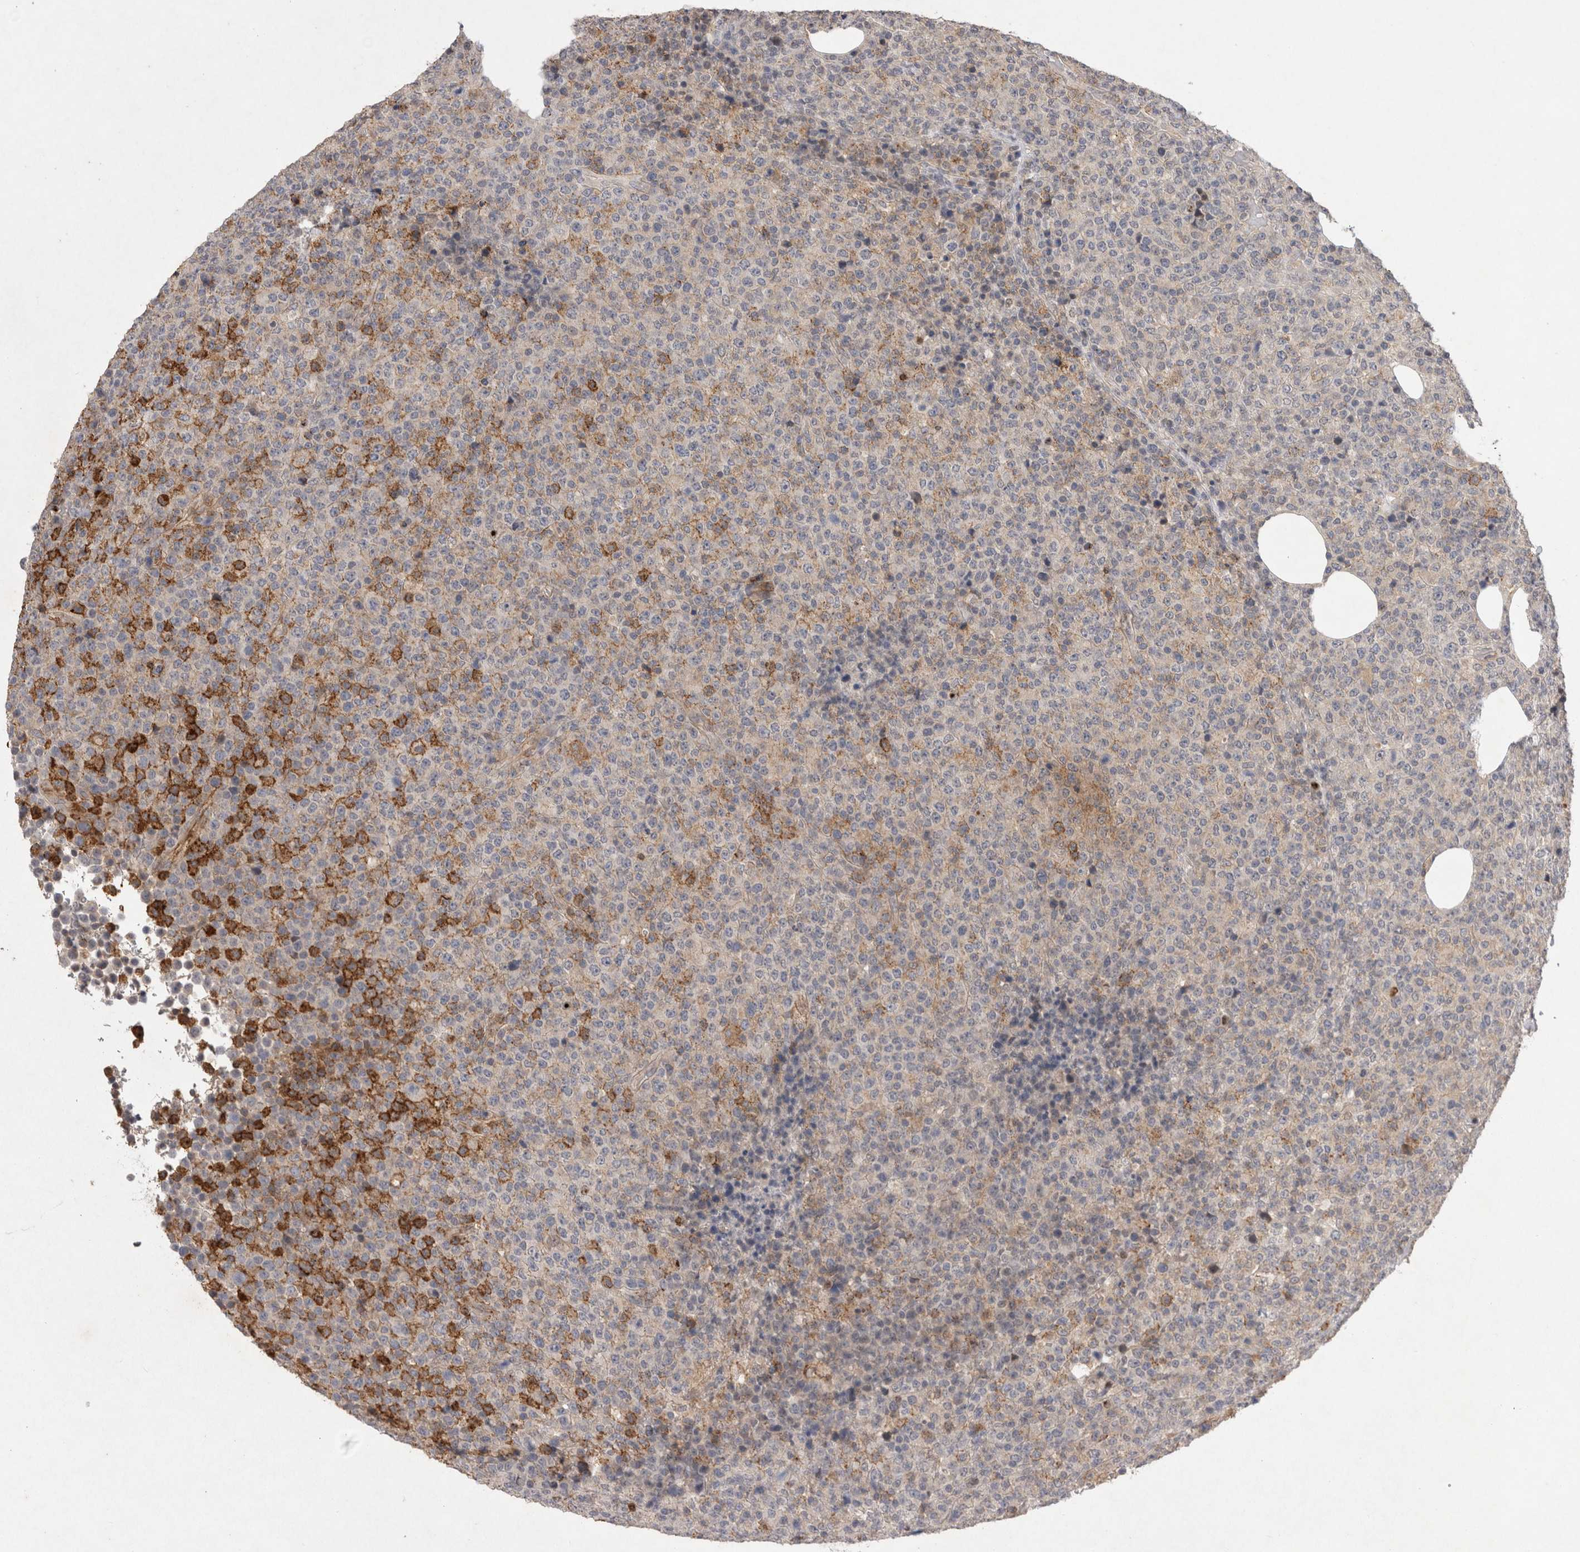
{"staining": {"intensity": "moderate", "quantity": "<25%", "location": "cytoplasmic/membranous"}, "tissue": "lymphoma", "cell_type": "Tumor cells", "image_type": "cancer", "snomed": [{"axis": "morphology", "description": "Malignant lymphoma, non-Hodgkin's type, High grade"}, {"axis": "topography", "description": "Lymph node"}], "caption": "This is a photomicrograph of IHC staining of lymphoma, which shows moderate positivity in the cytoplasmic/membranous of tumor cells.", "gene": "RASSF3", "patient": {"sex": "male", "age": 13}}